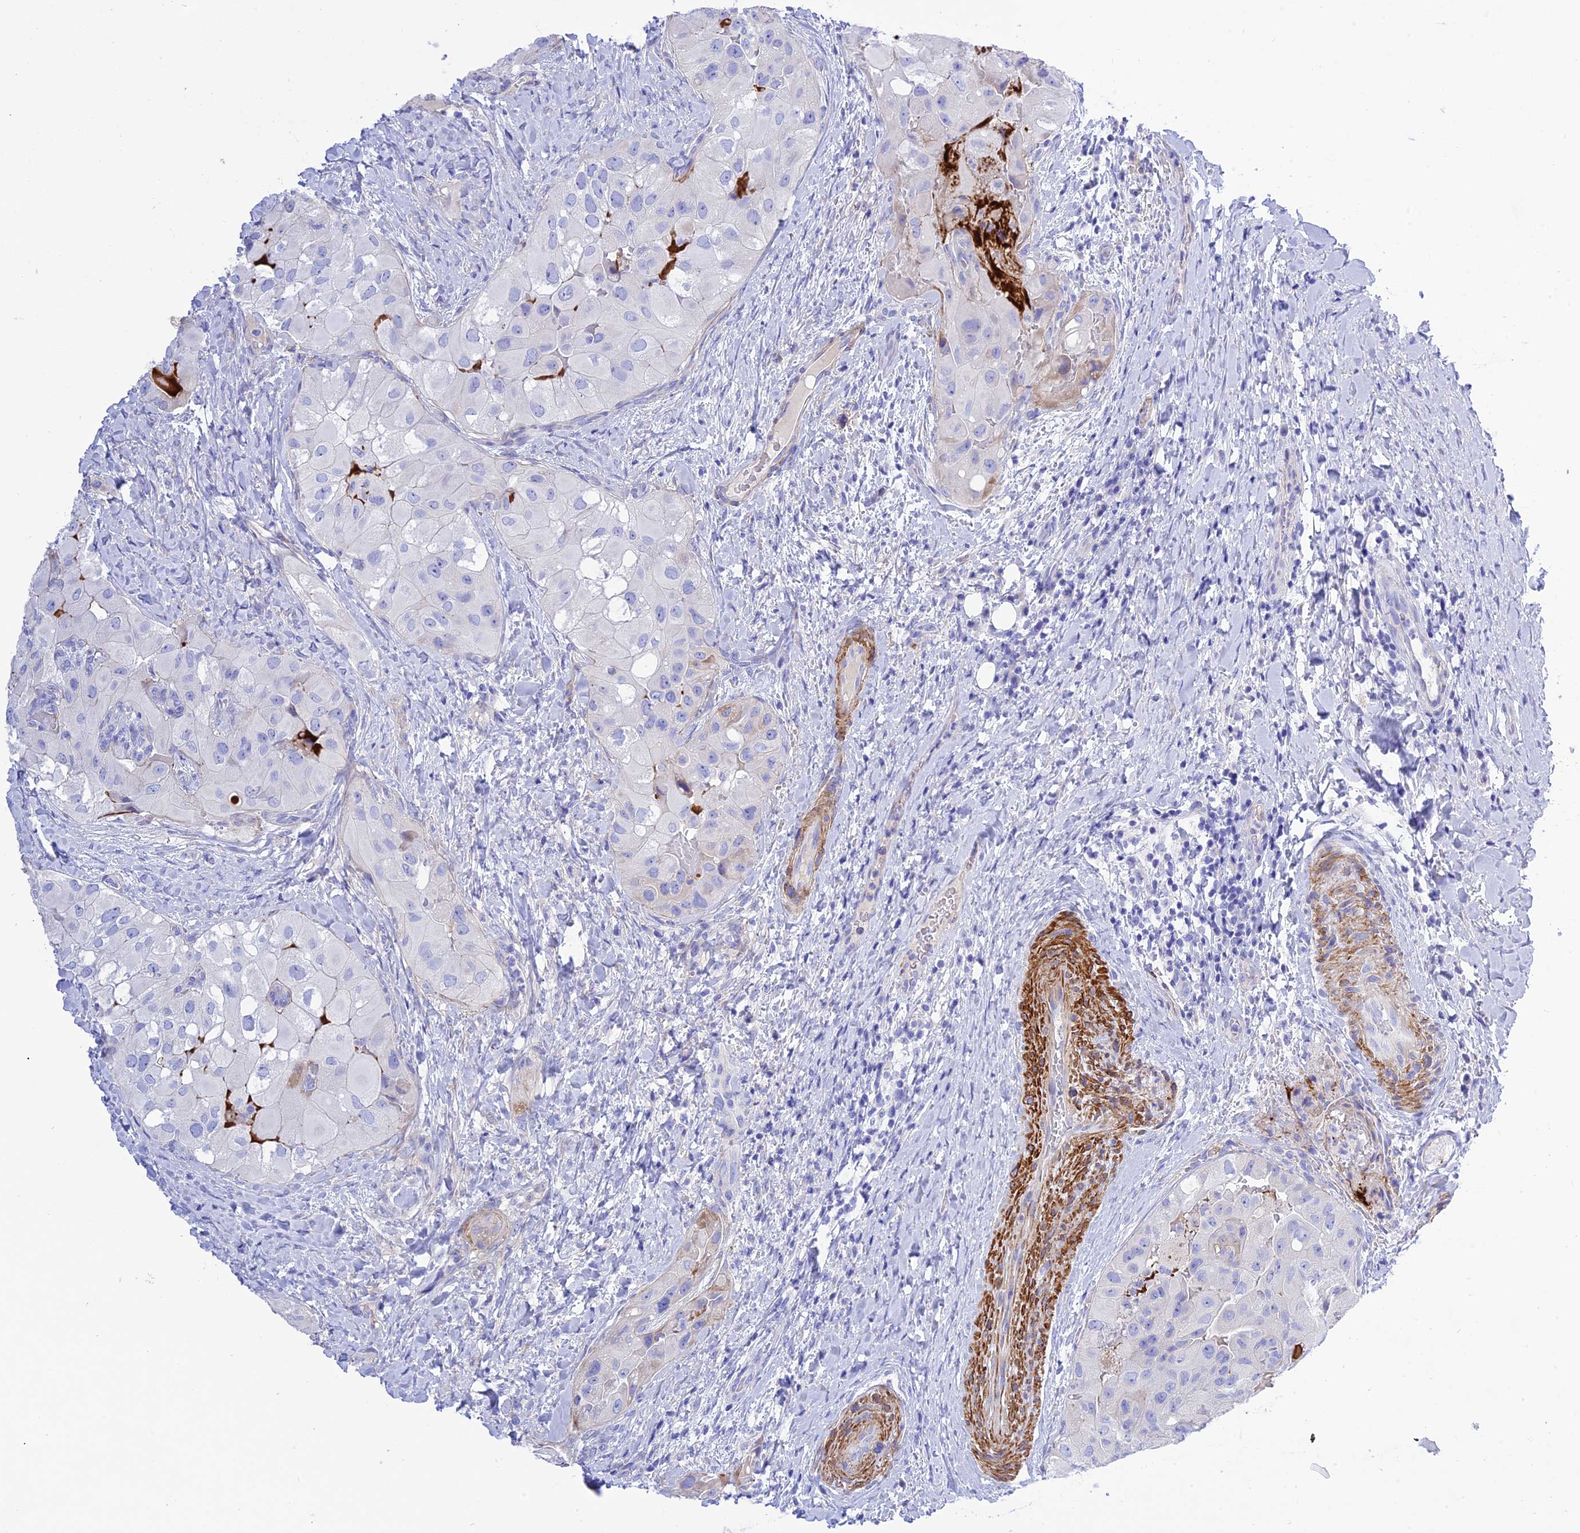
{"staining": {"intensity": "negative", "quantity": "none", "location": "none"}, "tissue": "thyroid cancer", "cell_type": "Tumor cells", "image_type": "cancer", "snomed": [{"axis": "morphology", "description": "Normal tissue, NOS"}, {"axis": "morphology", "description": "Papillary adenocarcinoma, NOS"}, {"axis": "topography", "description": "Thyroid gland"}], "caption": "Protein analysis of thyroid cancer displays no significant staining in tumor cells.", "gene": "FRA10AC1", "patient": {"sex": "female", "age": 59}}